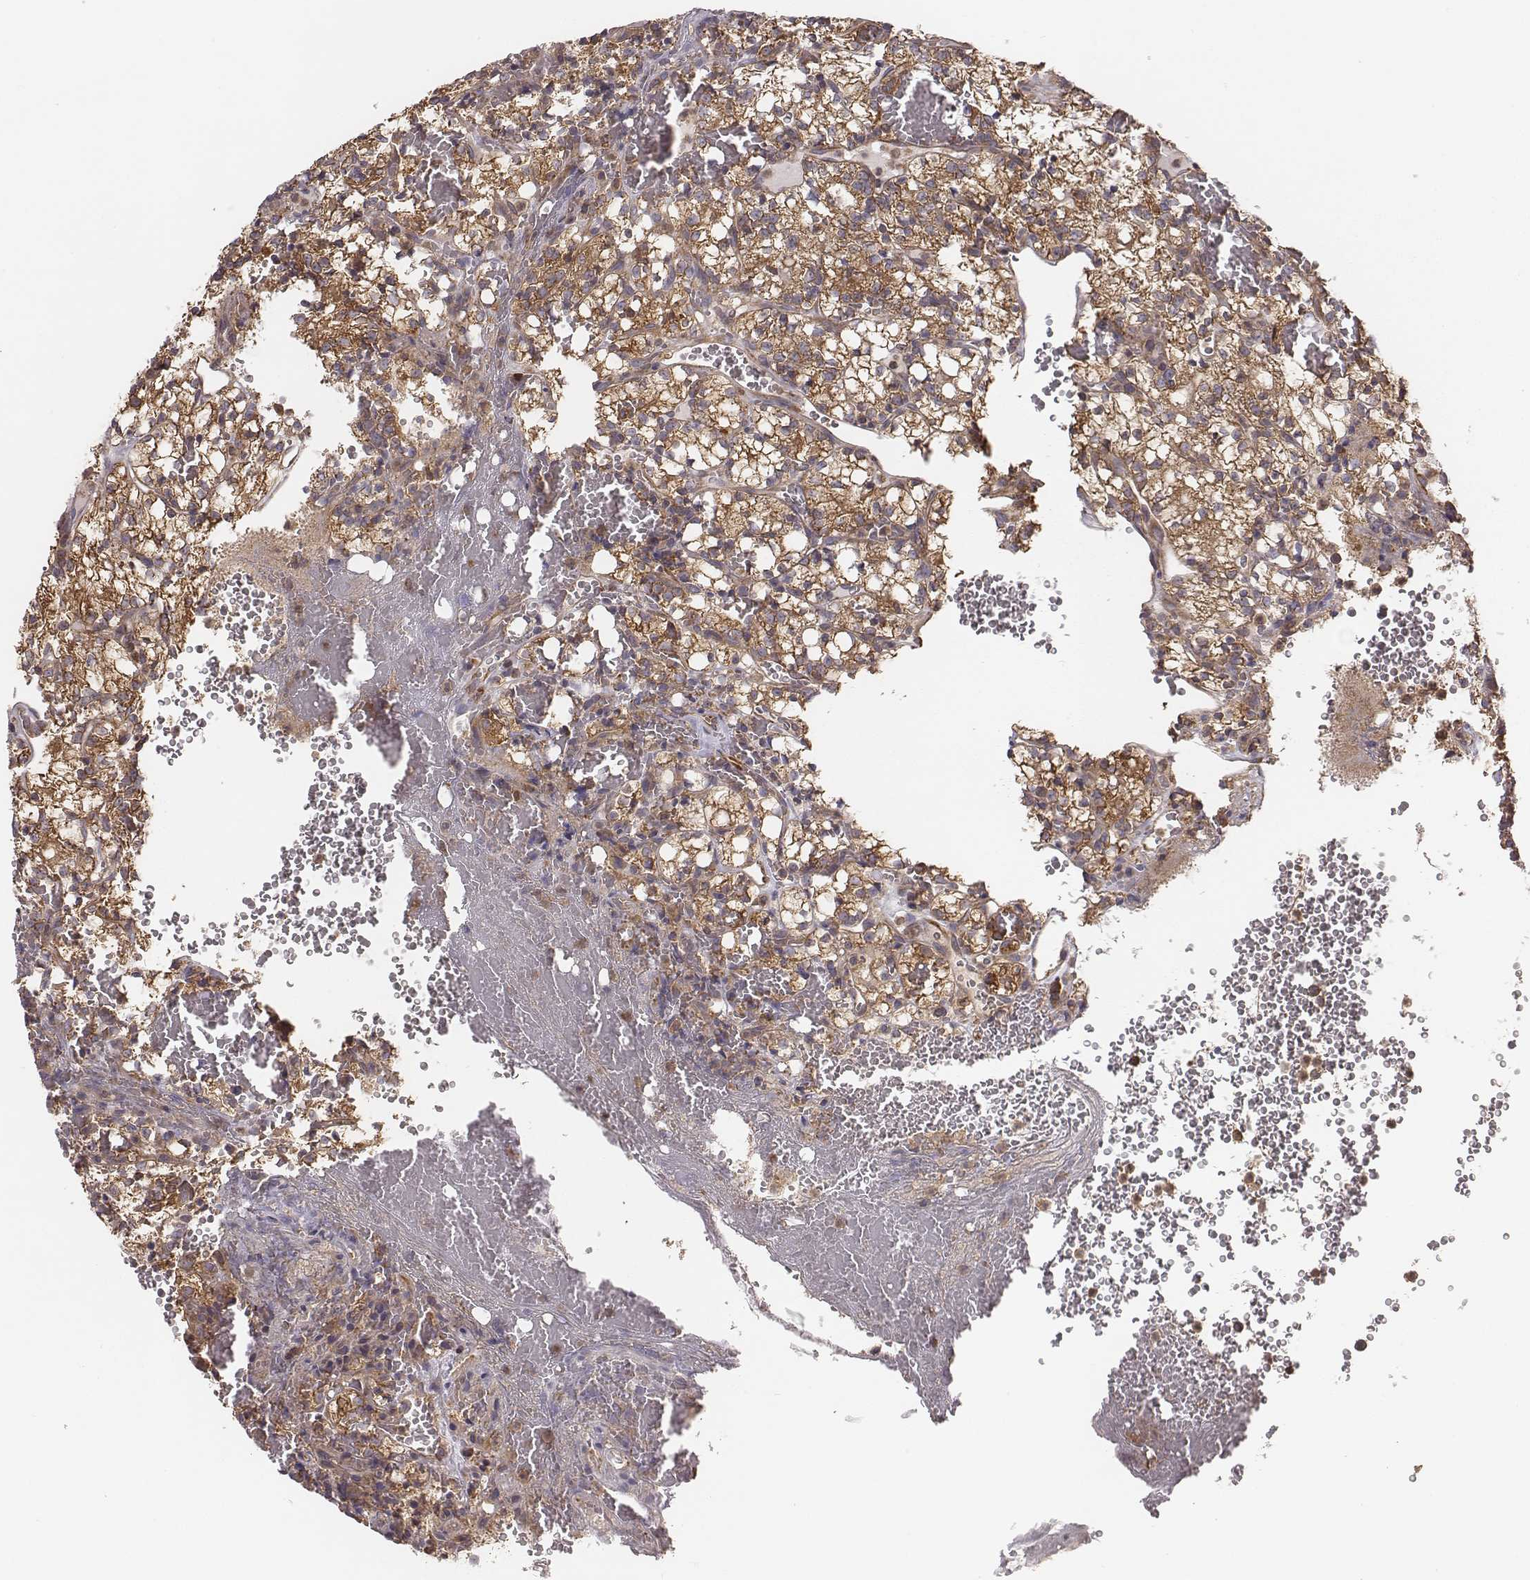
{"staining": {"intensity": "moderate", "quantity": ">75%", "location": "cytoplasmic/membranous"}, "tissue": "renal cancer", "cell_type": "Tumor cells", "image_type": "cancer", "snomed": [{"axis": "morphology", "description": "Adenocarcinoma, NOS"}, {"axis": "topography", "description": "Kidney"}], "caption": "A high-resolution image shows immunohistochemistry staining of renal adenocarcinoma, which shows moderate cytoplasmic/membranous expression in about >75% of tumor cells. (brown staining indicates protein expression, while blue staining denotes nuclei).", "gene": "CAD", "patient": {"sex": "female", "age": 69}}